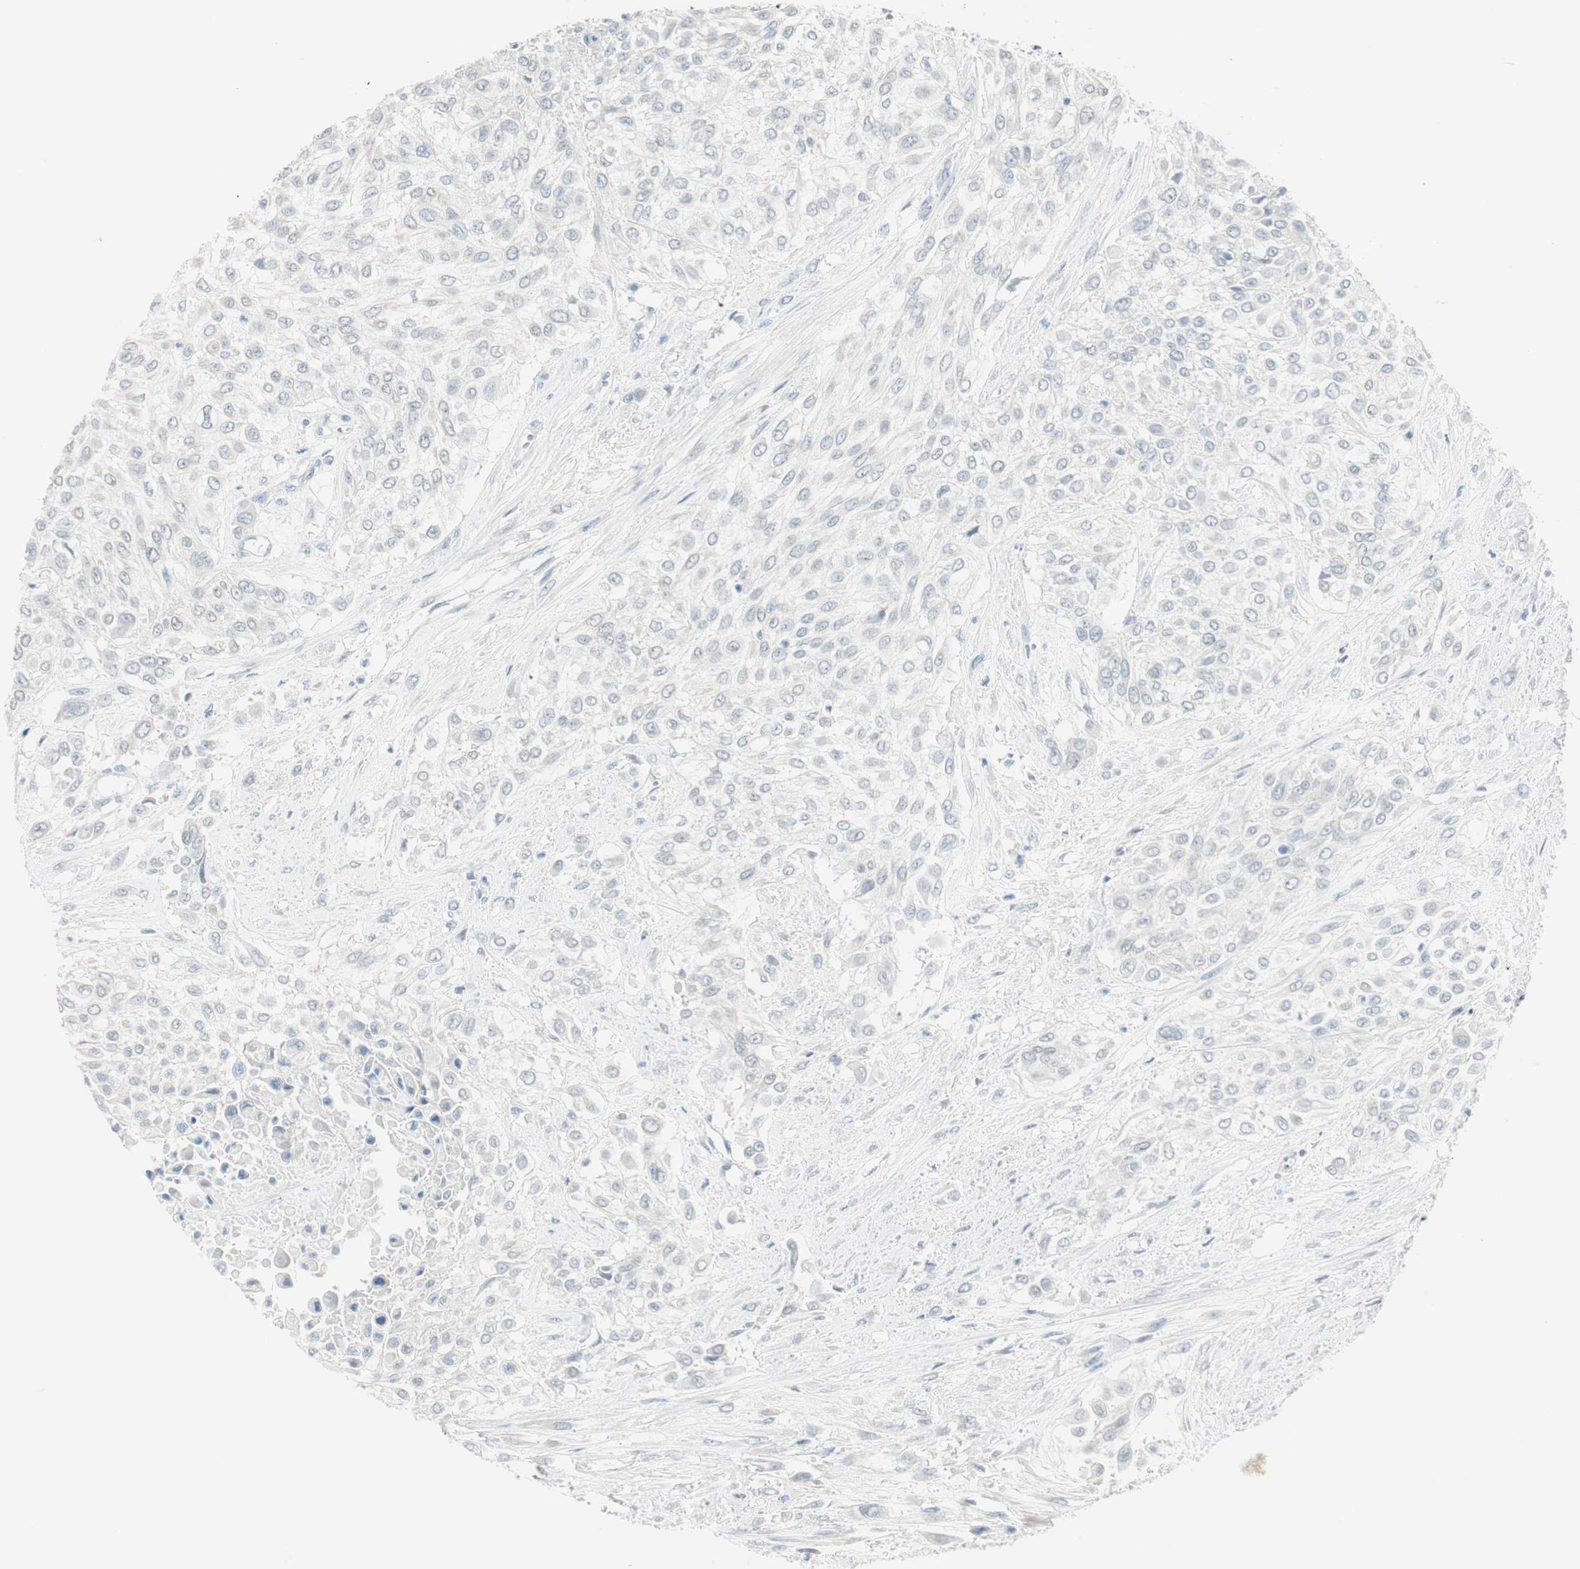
{"staining": {"intensity": "negative", "quantity": "none", "location": "none"}, "tissue": "urothelial cancer", "cell_type": "Tumor cells", "image_type": "cancer", "snomed": [{"axis": "morphology", "description": "Urothelial carcinoma, High grade"}, {"axis": "topography", "description": "Urinary bladder"}], "caption": "Protein analysis of urothelial carcinoma (high-grade) reveals no significant staining in tumor cells.", "gene": "MLLT10", "patient": {"sex": "male", "age": 57}}